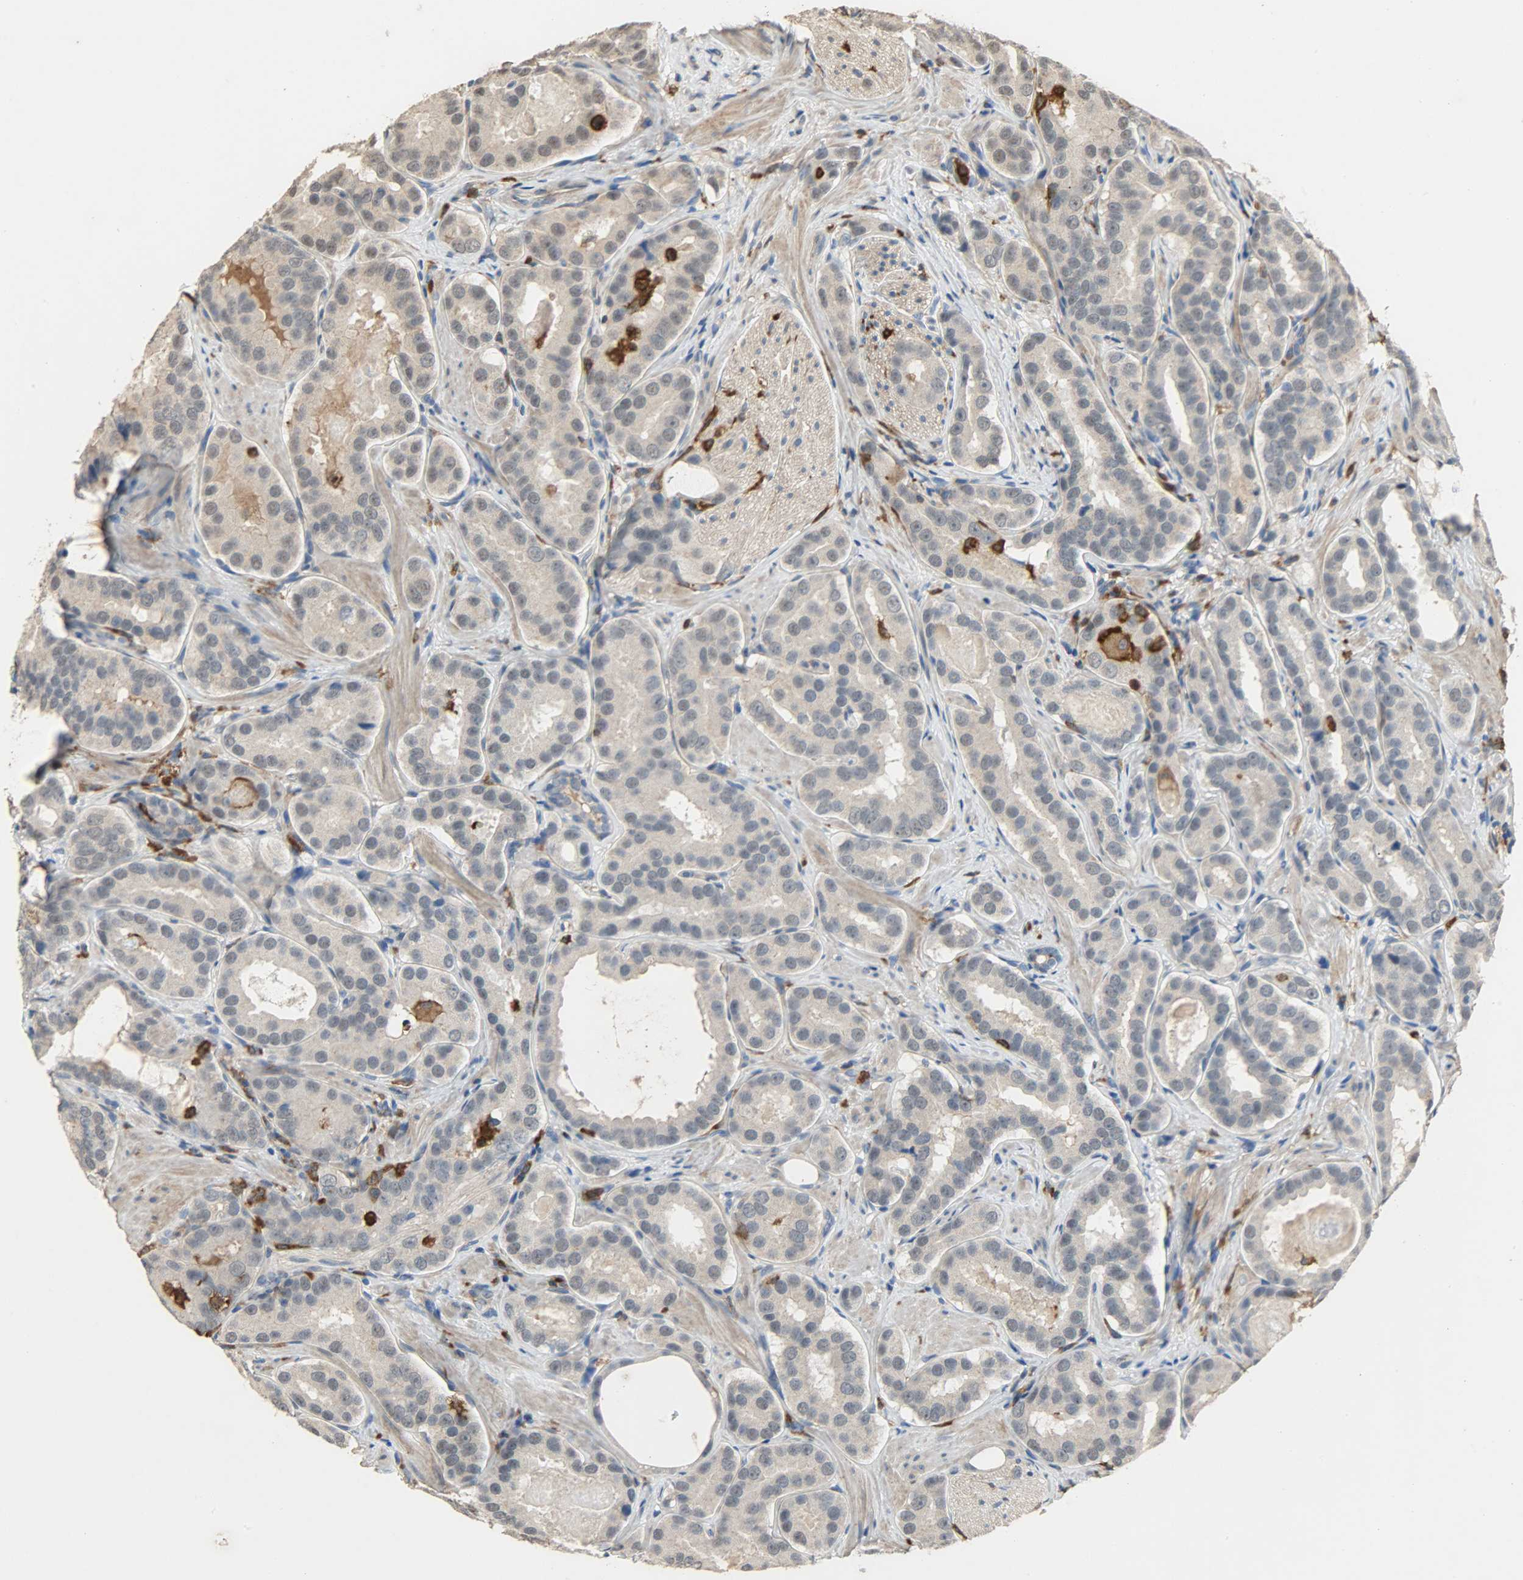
{"staining": {"intensity": "weak", "quantity": "25%-75%", "location": "cytoplasmic/membranous"}, "tissue": "prostate cancer", "cell_type": "Tumor cells", "image_type": "cancer", "snomed": [{"axis": "morphology", "description": "Adenocarcinoma, Low grade"}, {"axis": "topography", "description": "Prostate"}], "caption": "Prostate cancer (adenocarcinoma (low-grade)) stained with DAB (3,3'-diaminobenzidine) immunohistochemistry (IHC) reveals low levels of weak cytoplasmic/membranous positivity in approximately 25%-75% of tumor cells.", "gene": "SKAP2", "patient": {"sex": "male", "age": 59}}